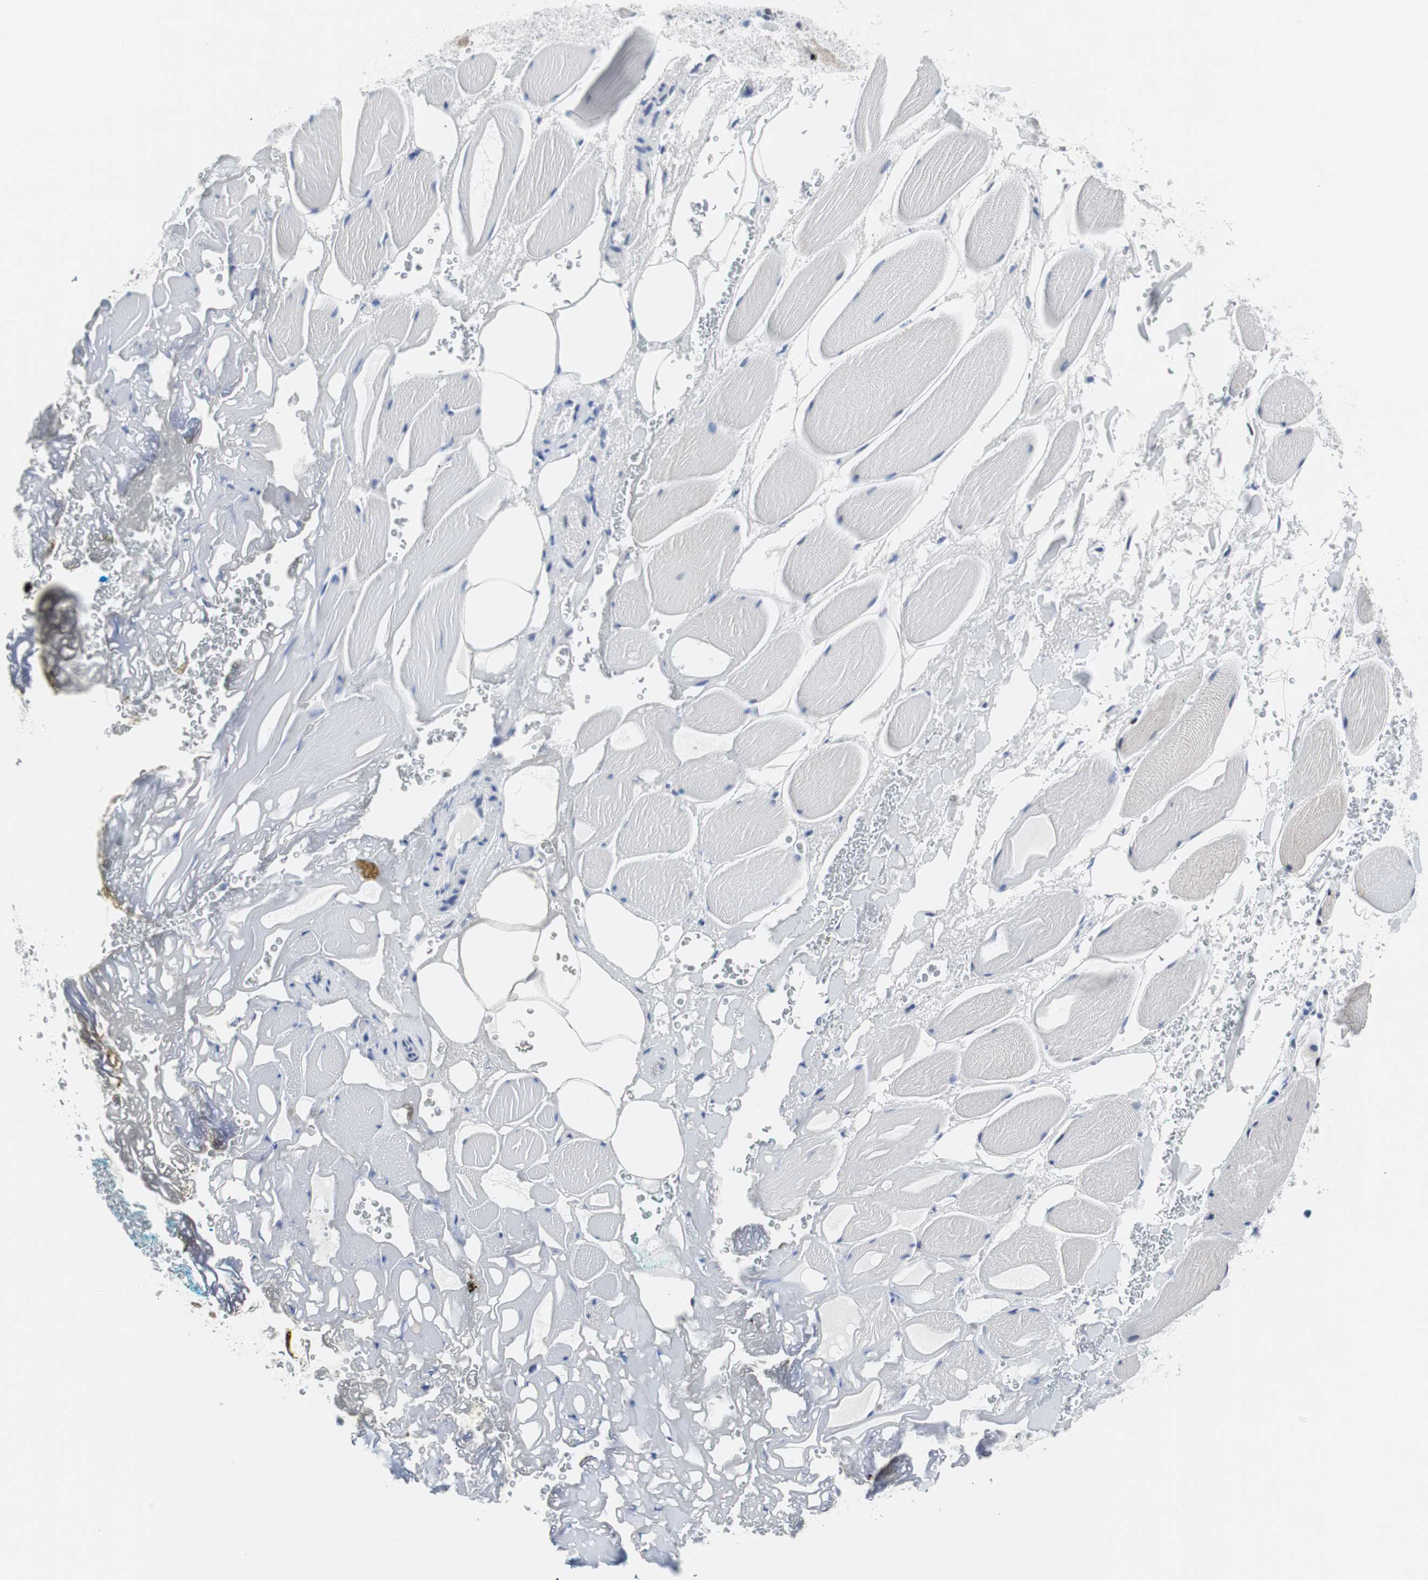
{"staining": {"intensity": "moderate", "quantity": ">75%", "location": "nuclear"}, "tissue": "adipose tissue", "cell_type": "Adipocytes", "image_type": "normal", "snomed": [{"axis": "morphology", "description": "Normal tissue, NOS"}, {"axis": "topography", "description": "Soft tissue"}, {"axis": "topography", "description": "Peripheral nerve tissue"}], "caption": "Approximately >75% of adipocytes in benign human adipose tissue exhibit moderate nuclear protein positivity as visualized by brown immunohistochemical staining.", "gene": "JUN", "patient": {"sex": "female", "age": 71}}